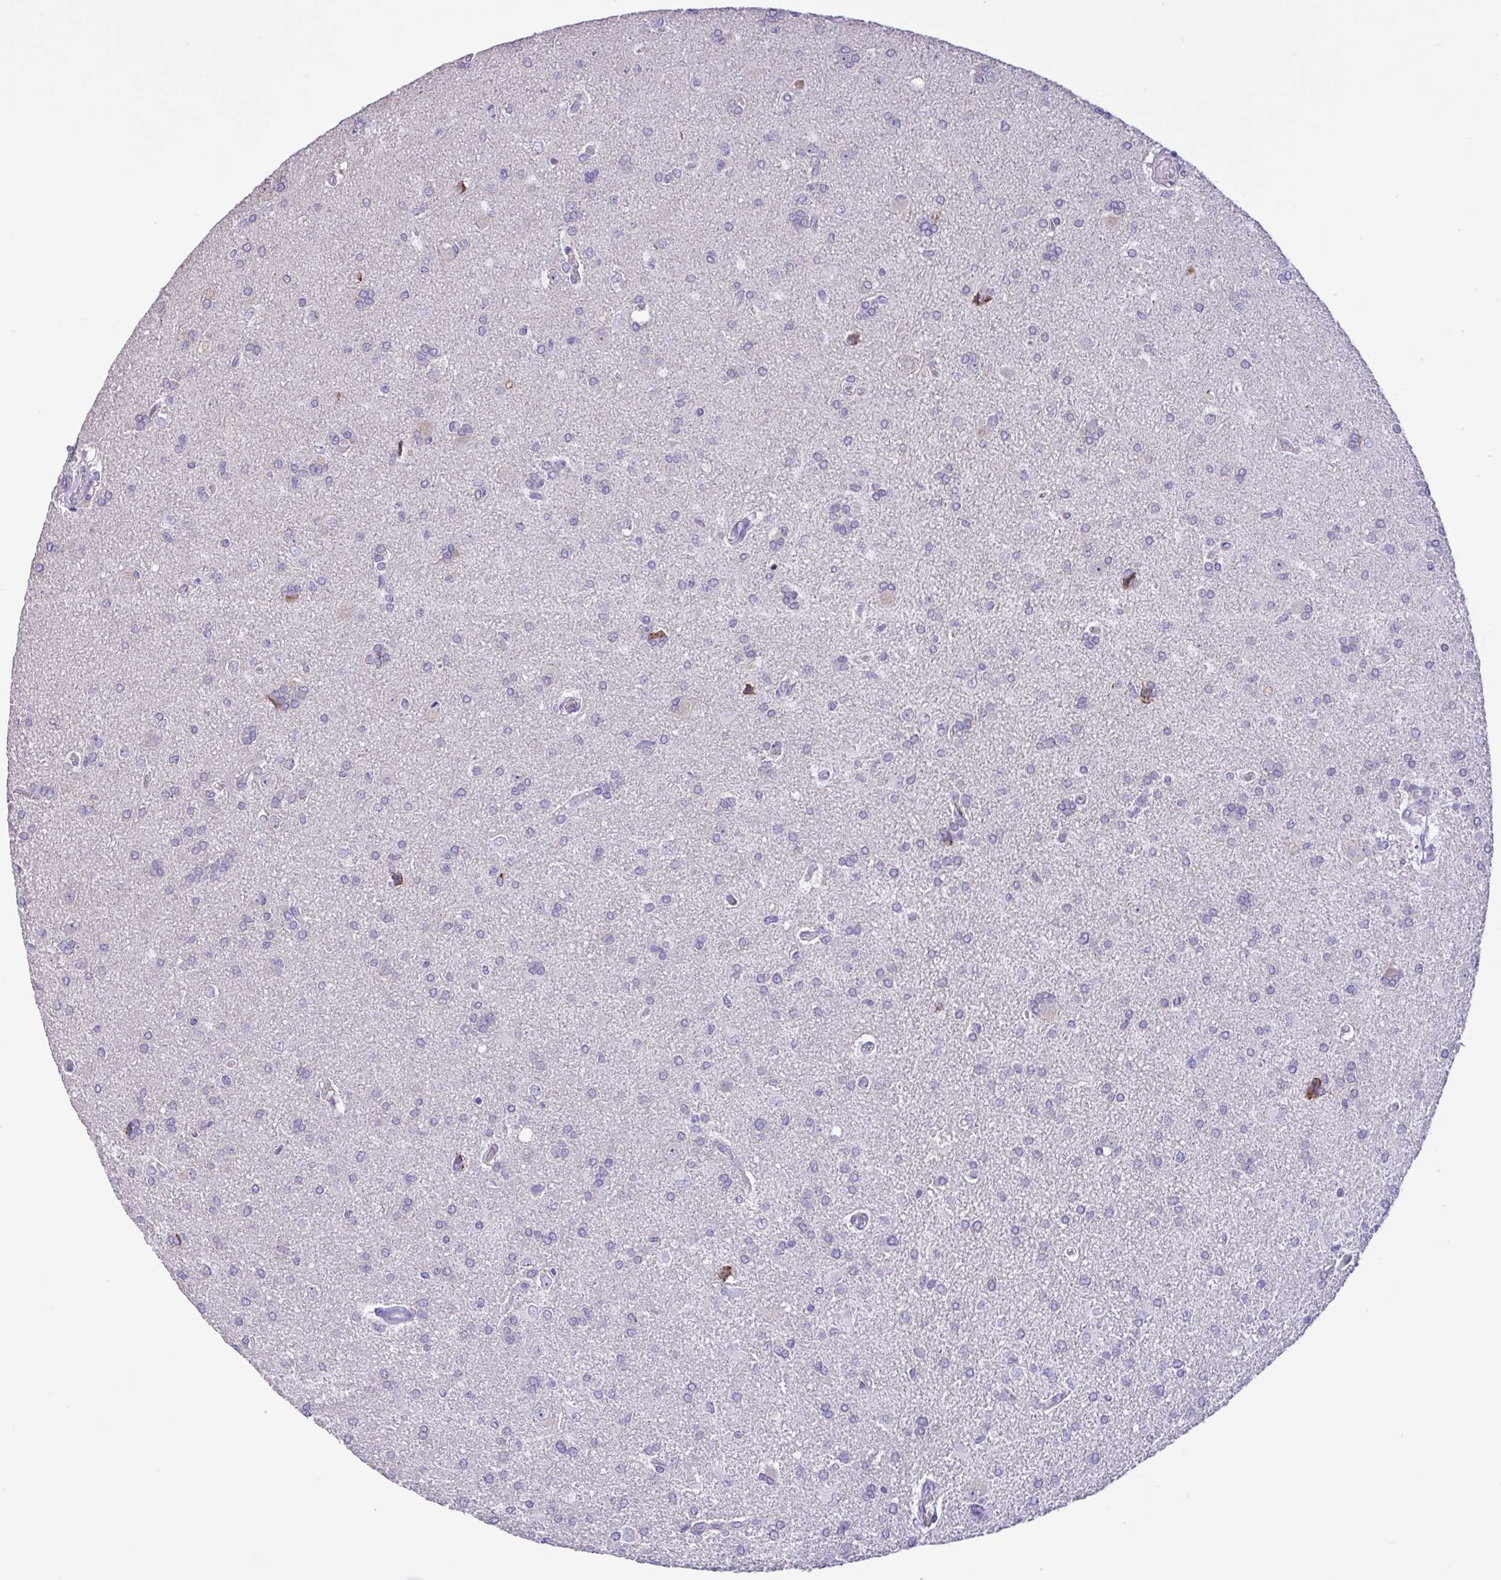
{"staining": {"intensity": "negative", "quantity": "none", "location": "none"}, "tissue": "glioma", "cell_type": "Tumor cells", "image_type": "cancer", "snomed": [{"axis": "morphology", "description": "Glioma, malignant, High grade"}, {"axis": "topography", "description": "Brain"}], "caption": "The immunohistochemistry image has no significant positivity in tumor cells of glioma tissue.", "gene": "DSC3", "patient": {"sex": "male", "age": 68}}